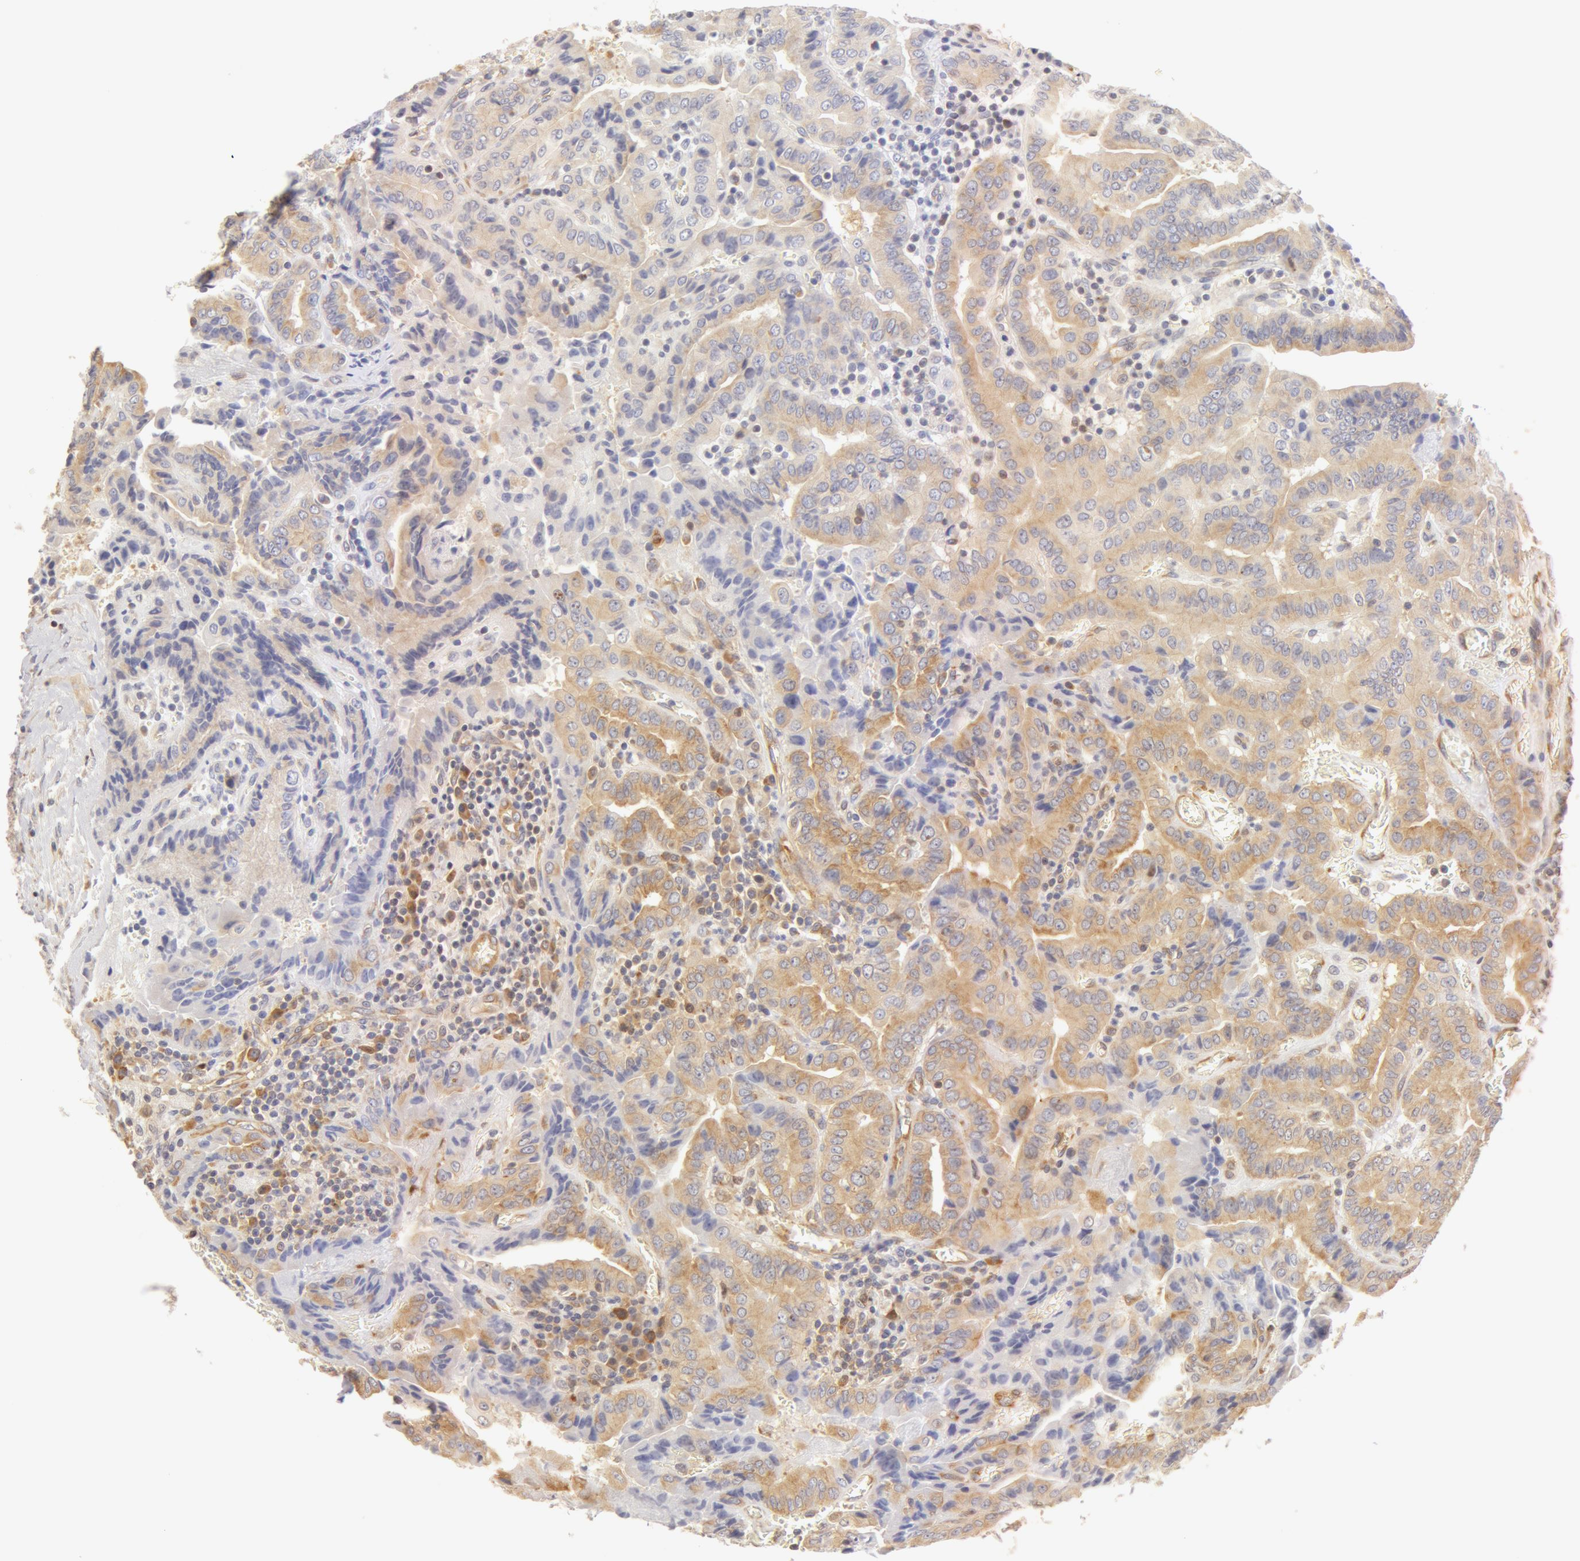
{"staining": {"intensity": "negative", "quantity": "none", "location": "none"}, "tissue": "thyroid cancer", "cell_type": "Tumor cells", "image_type": "cancer", "snomed": [{"axis": "morphology", "description": "Papillary adenocarcinoma, NOS"}, {"axis": "topography", "description": "Thyroid gland"}], "caption": "Tumor cells are negative for protein expression in human thyroid cancer (papillary adenocarcinoma). Brightfield microscopy of immunohistochemistry (IHC) stained with DAB (brown) and hematoxylin (blue), captured at high magnification.", "gene": "DDX3Y", "patient": {"sex": "female", "age": 71}}